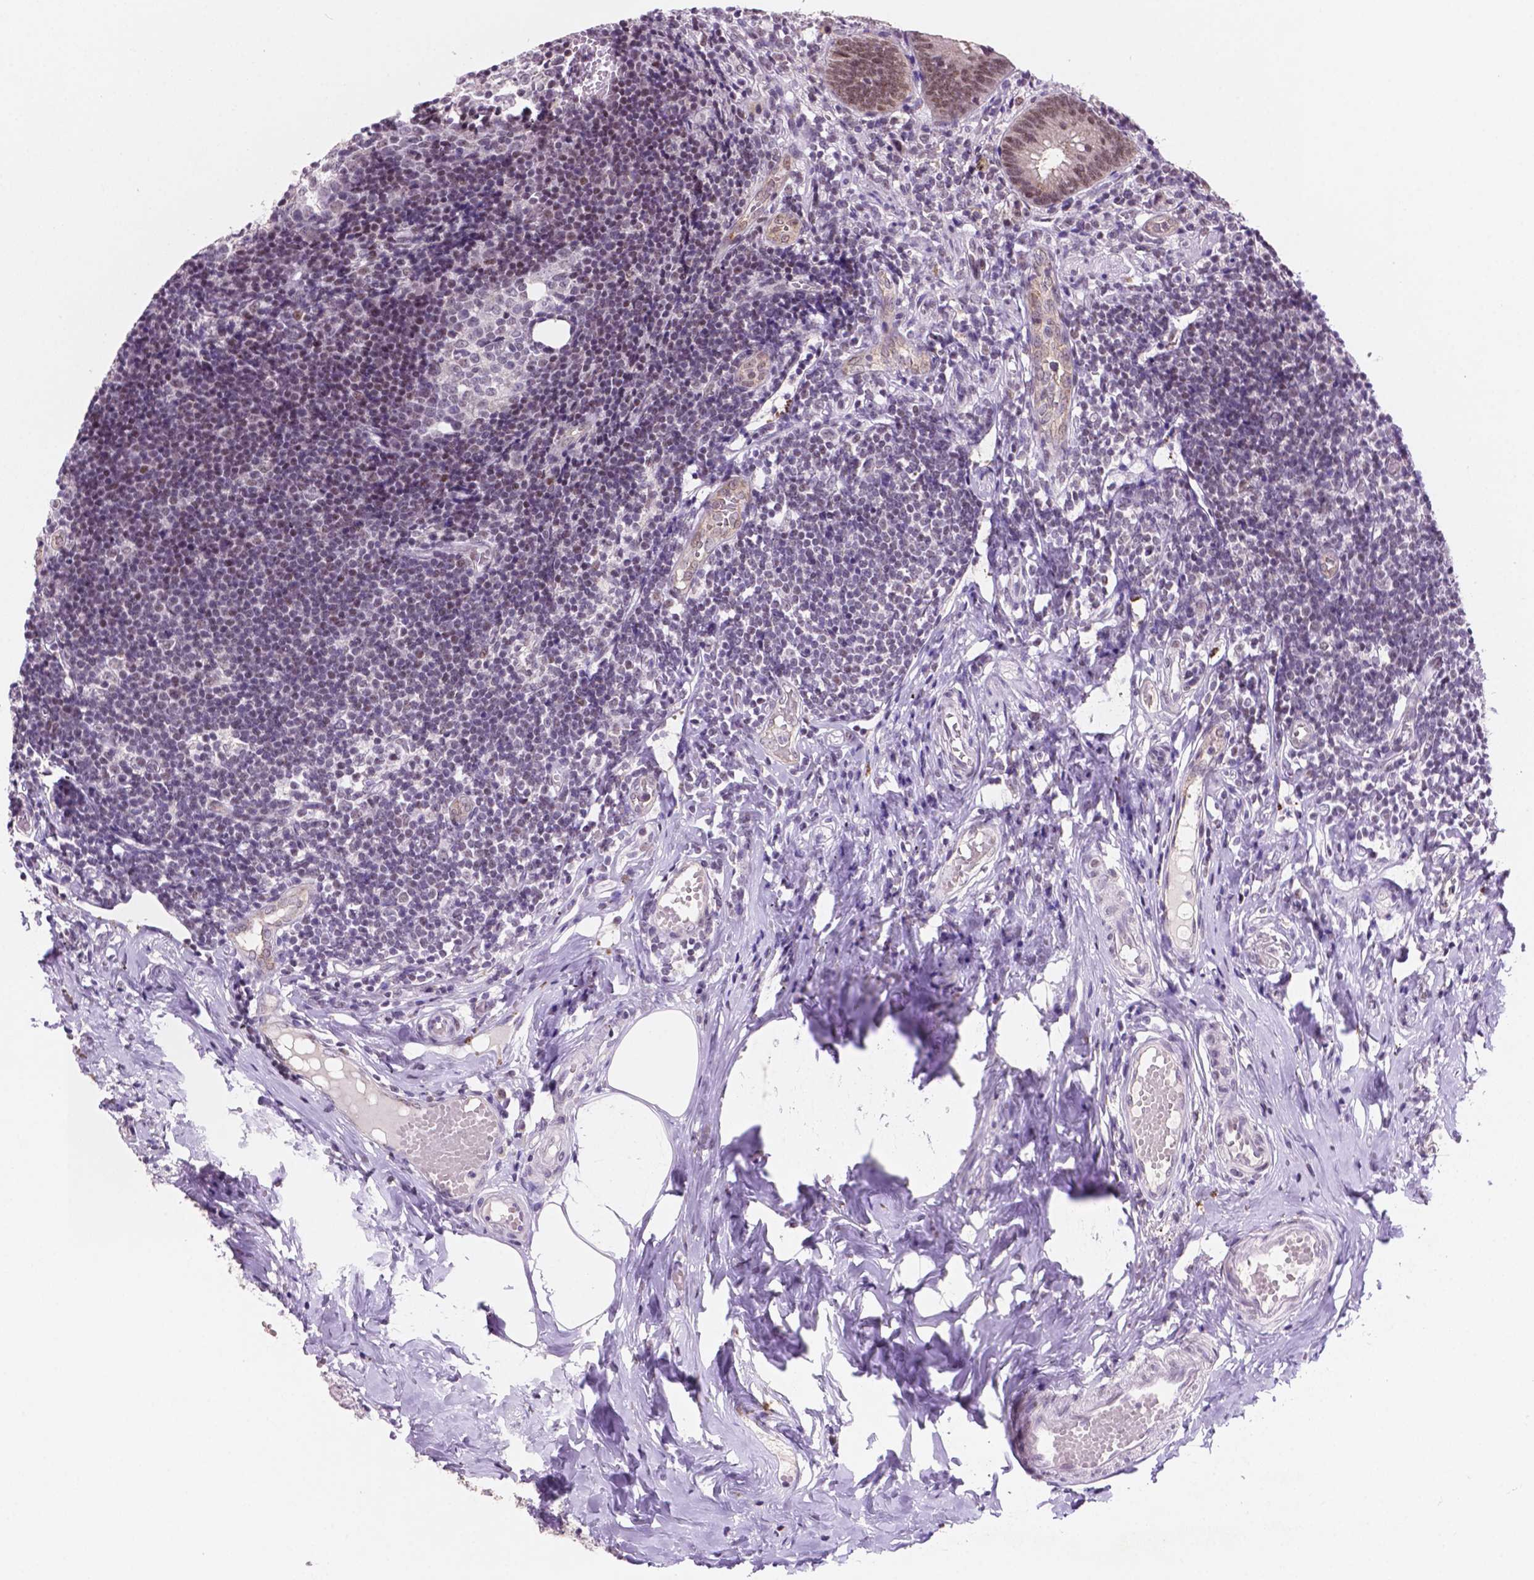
{"staining": {"intensity": "moderate", "quantity": ">75%", "location": "nuclear"}, "tissue": "appendix", "cell_type": "Glandular cells", "image_type": "normal", "snomed": [{"axis": "morphology", "description": "Normal tissue, NOS"}, {"axis": "topography", "description": "Appendix"}], "caption": "Unremarkable appendix shows moderate nuclear staining in about >75% of glandular cells (Brightfield microscopy of DAB IHC at high magnification)..", "gene": "NCOR1", "patient": {"sex": "female", "age": 32}}